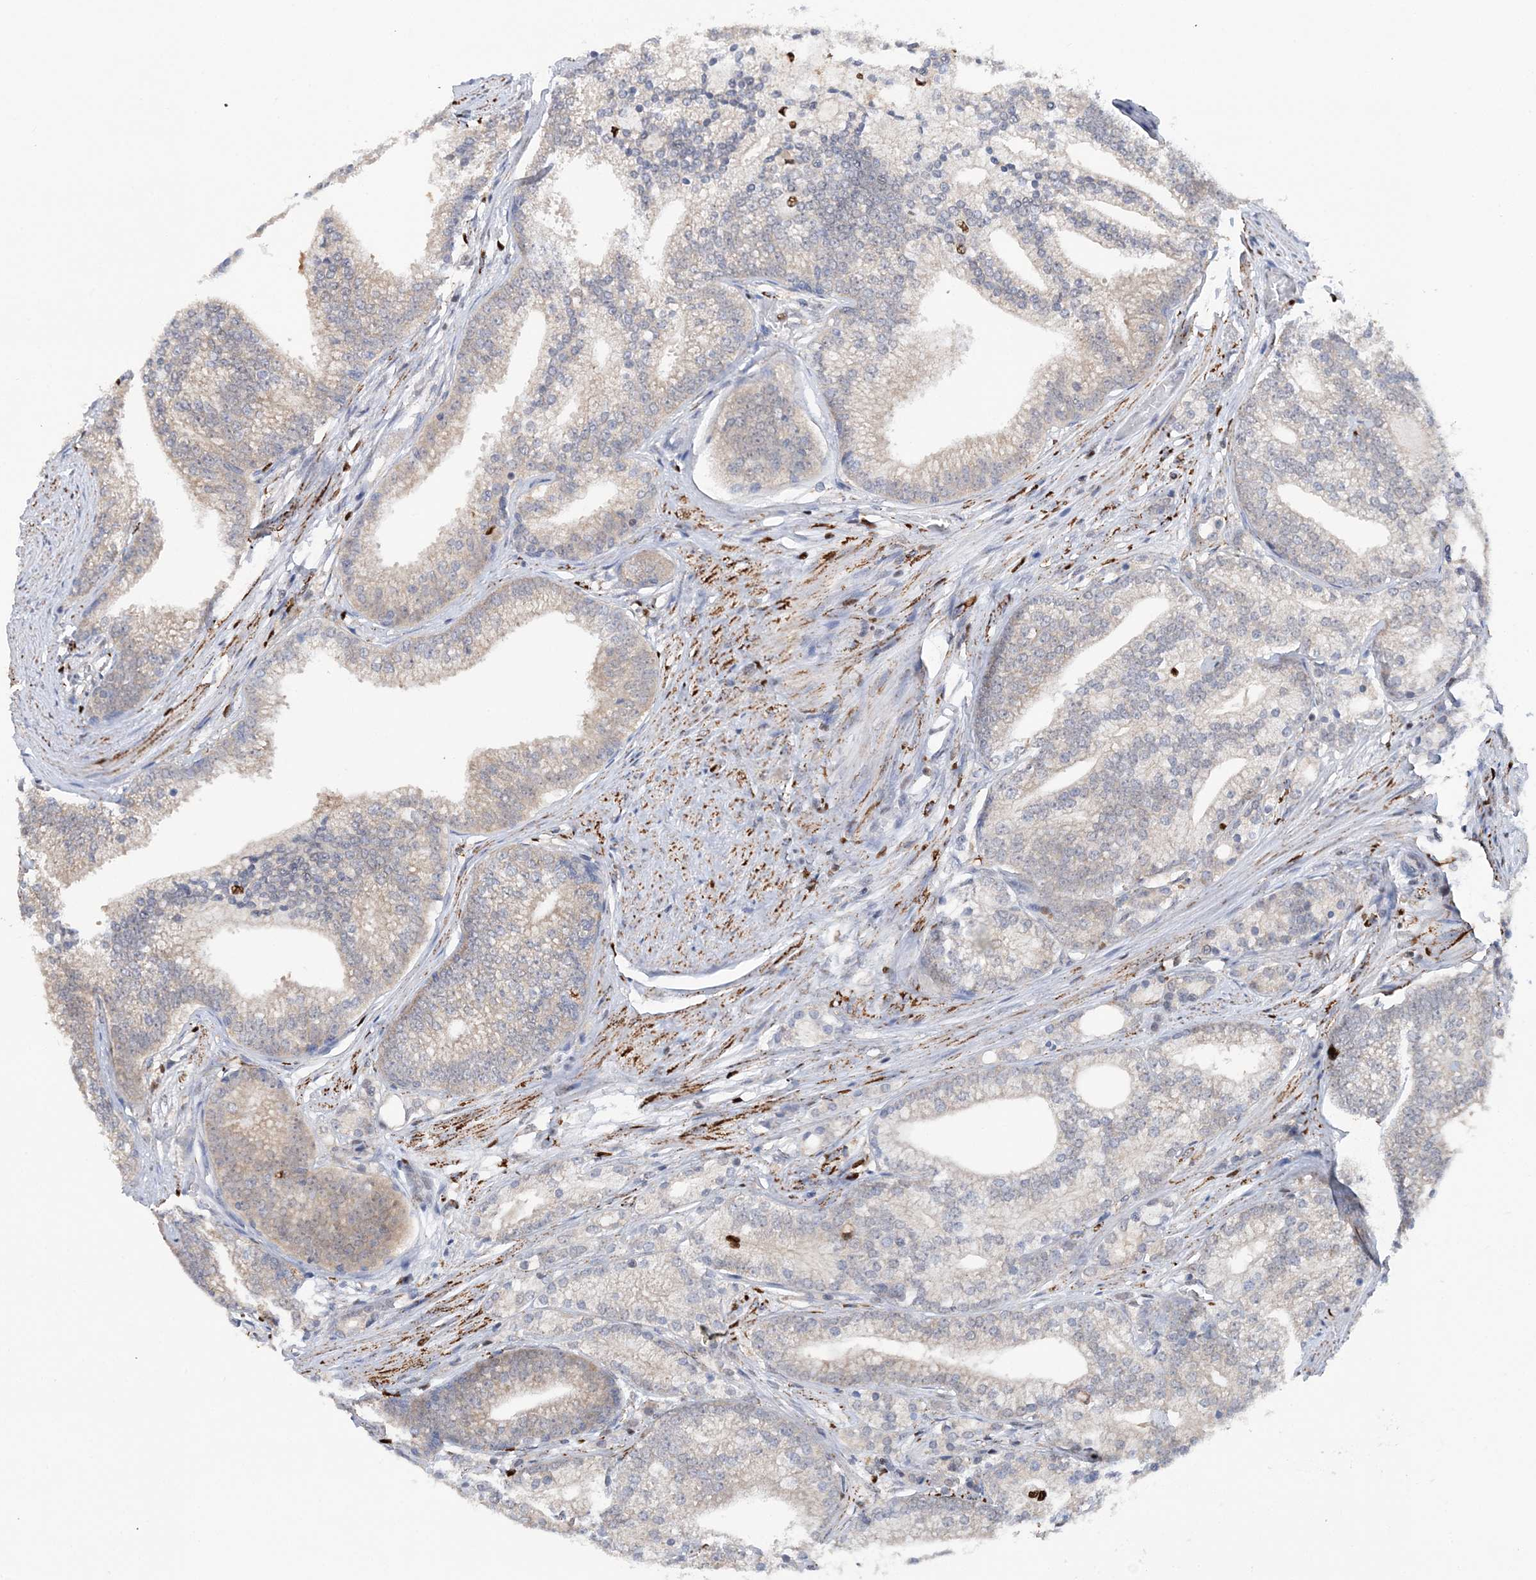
{"staining": {"intensity": "weak", "quantity": "<25%", "location": "cytoplasmic/membranous"}, "tissue": "prostate cancer", "cell_type": "Tumor cells", "image_type": "cancer", "snomed": [{"axis": "morphology", "description": "Adenocarcinoma, Low grade"}, {"axis": "topography", "description": "Prostate"}], "caption": "Photomicrograph shows no significant protein expression in tumor cells of prostate cancer (adenocarcinoma (low-grade)). (Brightfield microscopy of DAB immunohistochemistry (IHC) at high magnification).", "gene": "NIT2", "patient": {"sex": "male", "age": 71}}